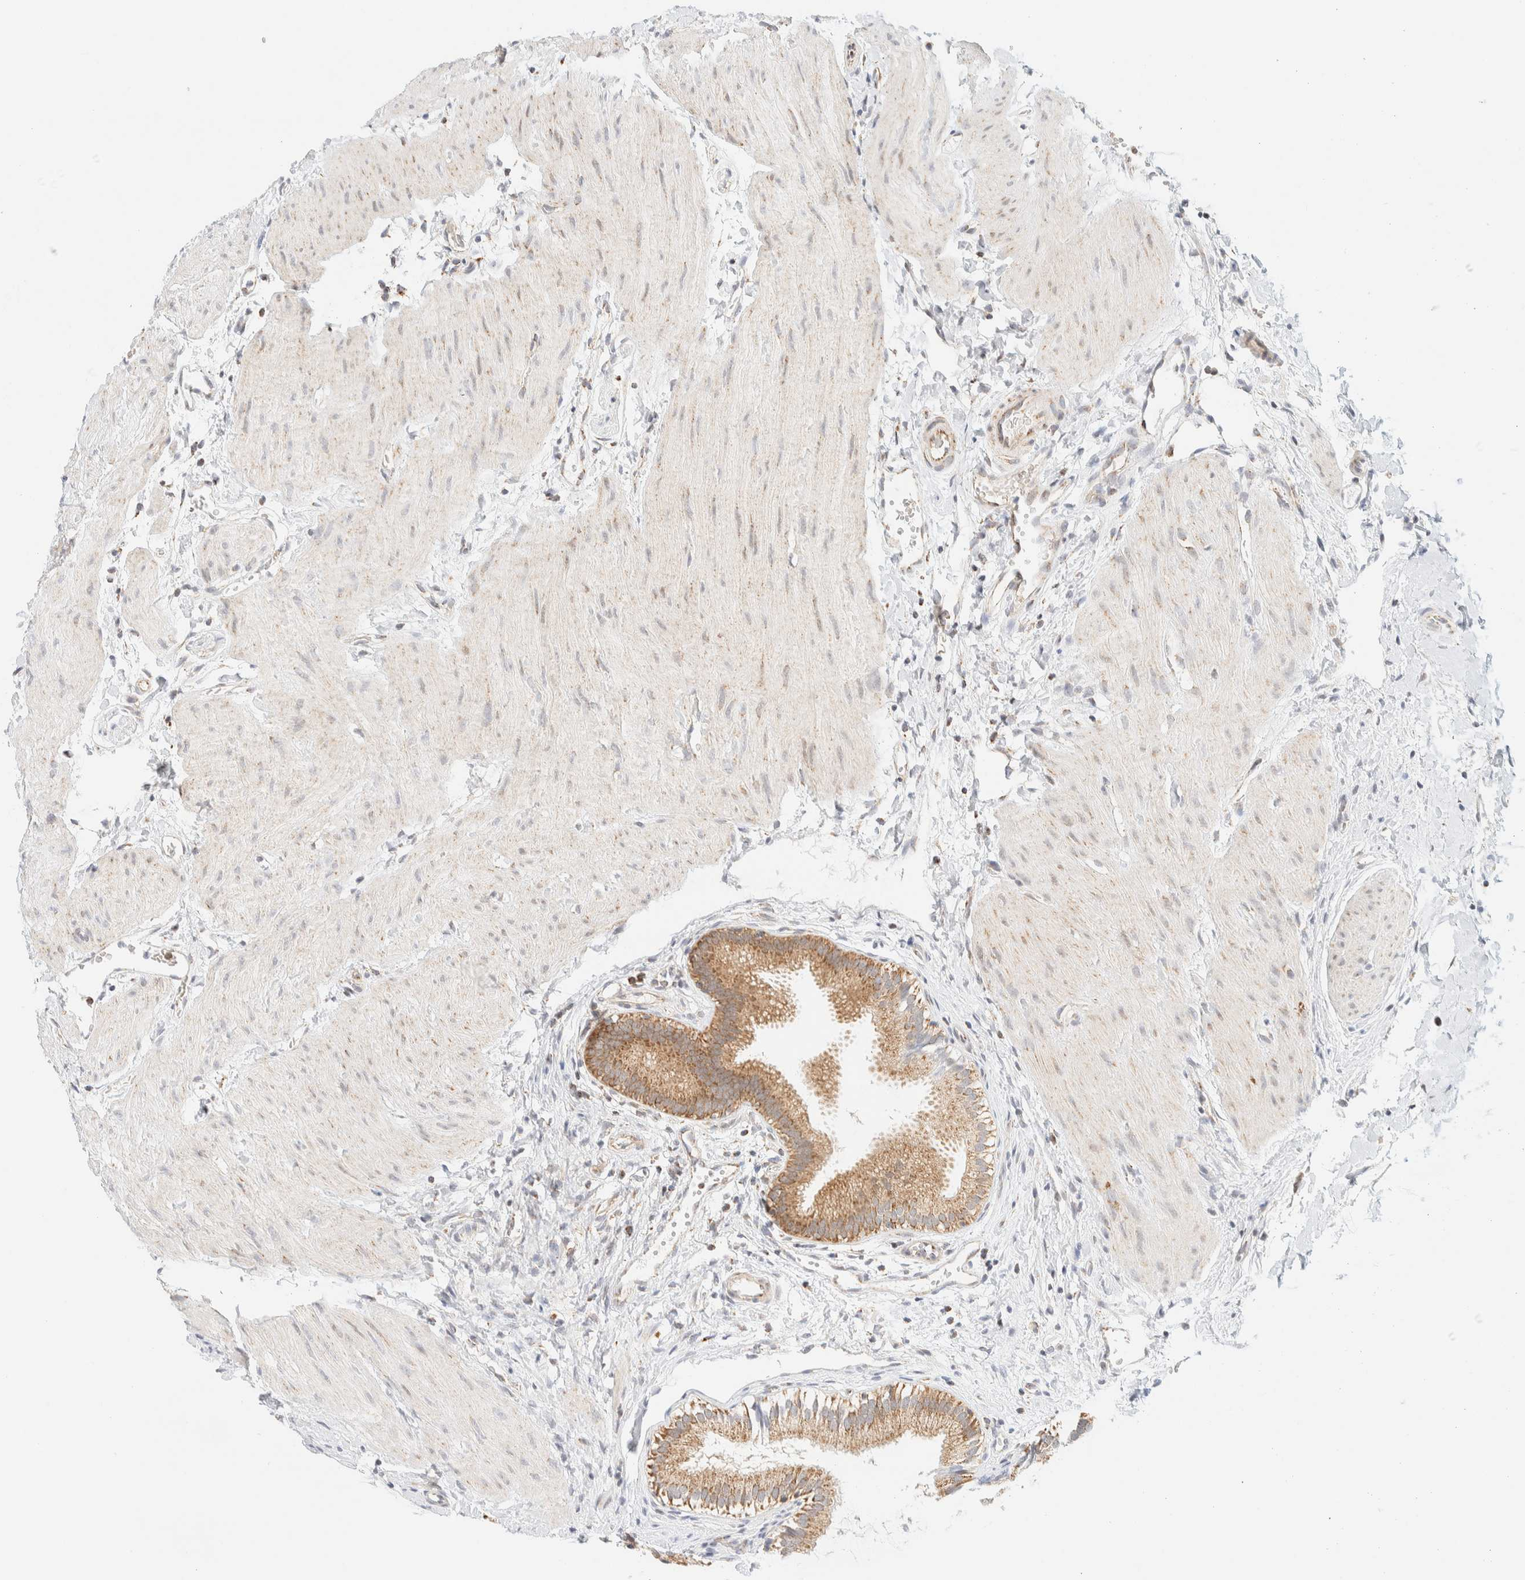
{"staining": {"intensity": "moderate", "quantity": ">75%", "location": "cytoplasmic/membranous"}, "tissue": "gallbladder", "cell_type": "Glandular cells", "image_type": "normal", "snomed": [{"axis": "morphology", "description": "Normal tissue, NOS"}, {"axis": "topography", "description": "Gallbladder"}], "caption": "Benign gallbladder demonstrates moderate cytoplasmic/membranous expression in approximately >75% of glandular cells, visualized by immunohistochemistry. The protein is shown in brown color, while the nuclei are stained blue.", "gene": "PPM1K", "patient": {"sex": "female", "age": 26}}